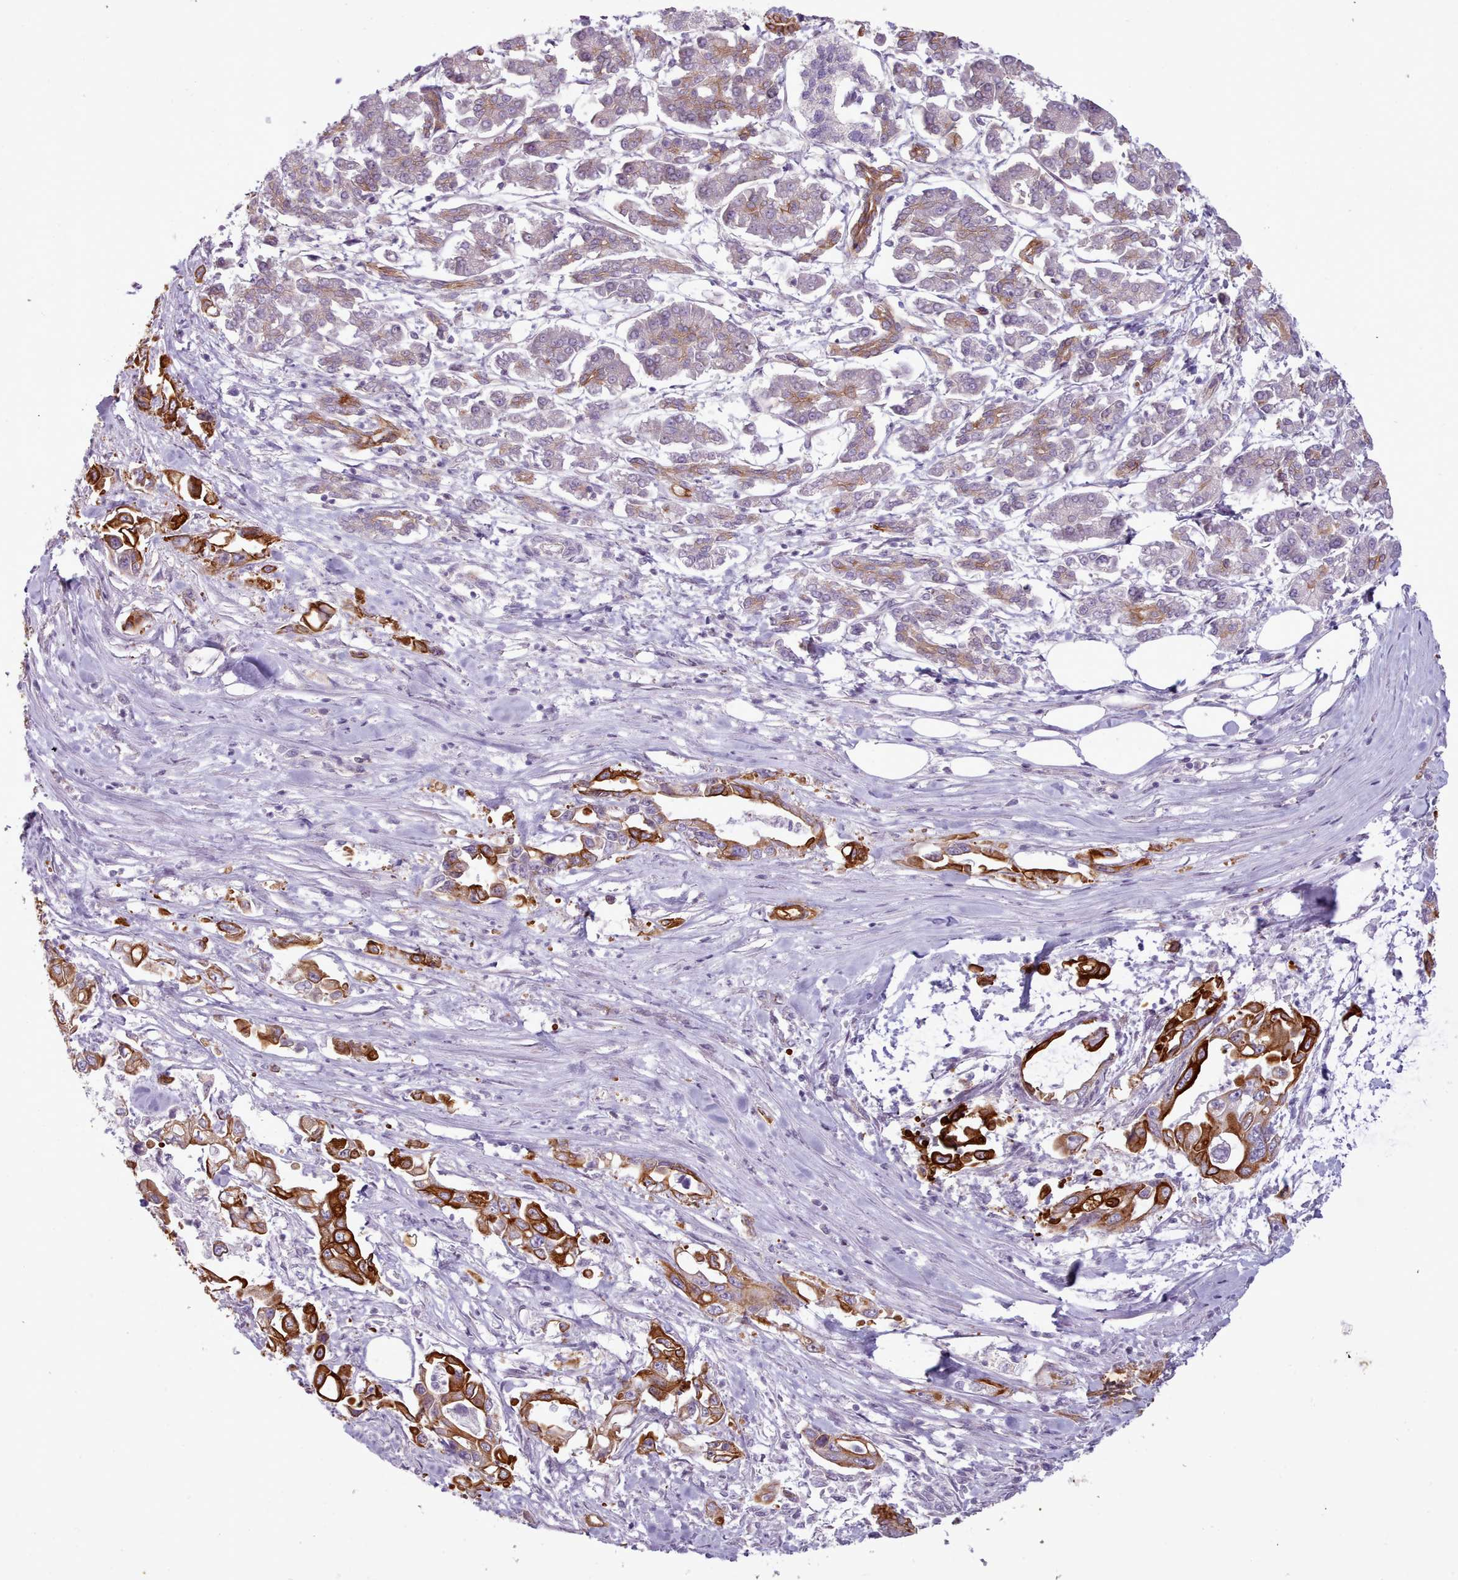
{"staining": {"intensity": "strong", "quantity": ">75%", "location": "cytoplasmic/membranous"}, "tissue": "pancreatic cancer", "cell_type": "Tumor cells", "image_type": "cancer", "snomed": [{"axis": "morphology", "description": "Adenocarcinoma, NOS"}, {"axis": "topography", "description": "Pancreas"}], "caption": "DAB (3,3'-diaminobenzidine) immunohistochemical staining of pancreatic cancer (adenocarcinoma) reveals strong cytoplasmic/membranous protein staining in about >75% of tumor cells. The protein of interest is stained brown, and the nuclei are stained in blue (DAB (3,3'-diaminobenzidine) IHC with brightfield microscopy, high magnification).", "gene": "PLD4", "patient": {"sex": "male", "age": 61}}